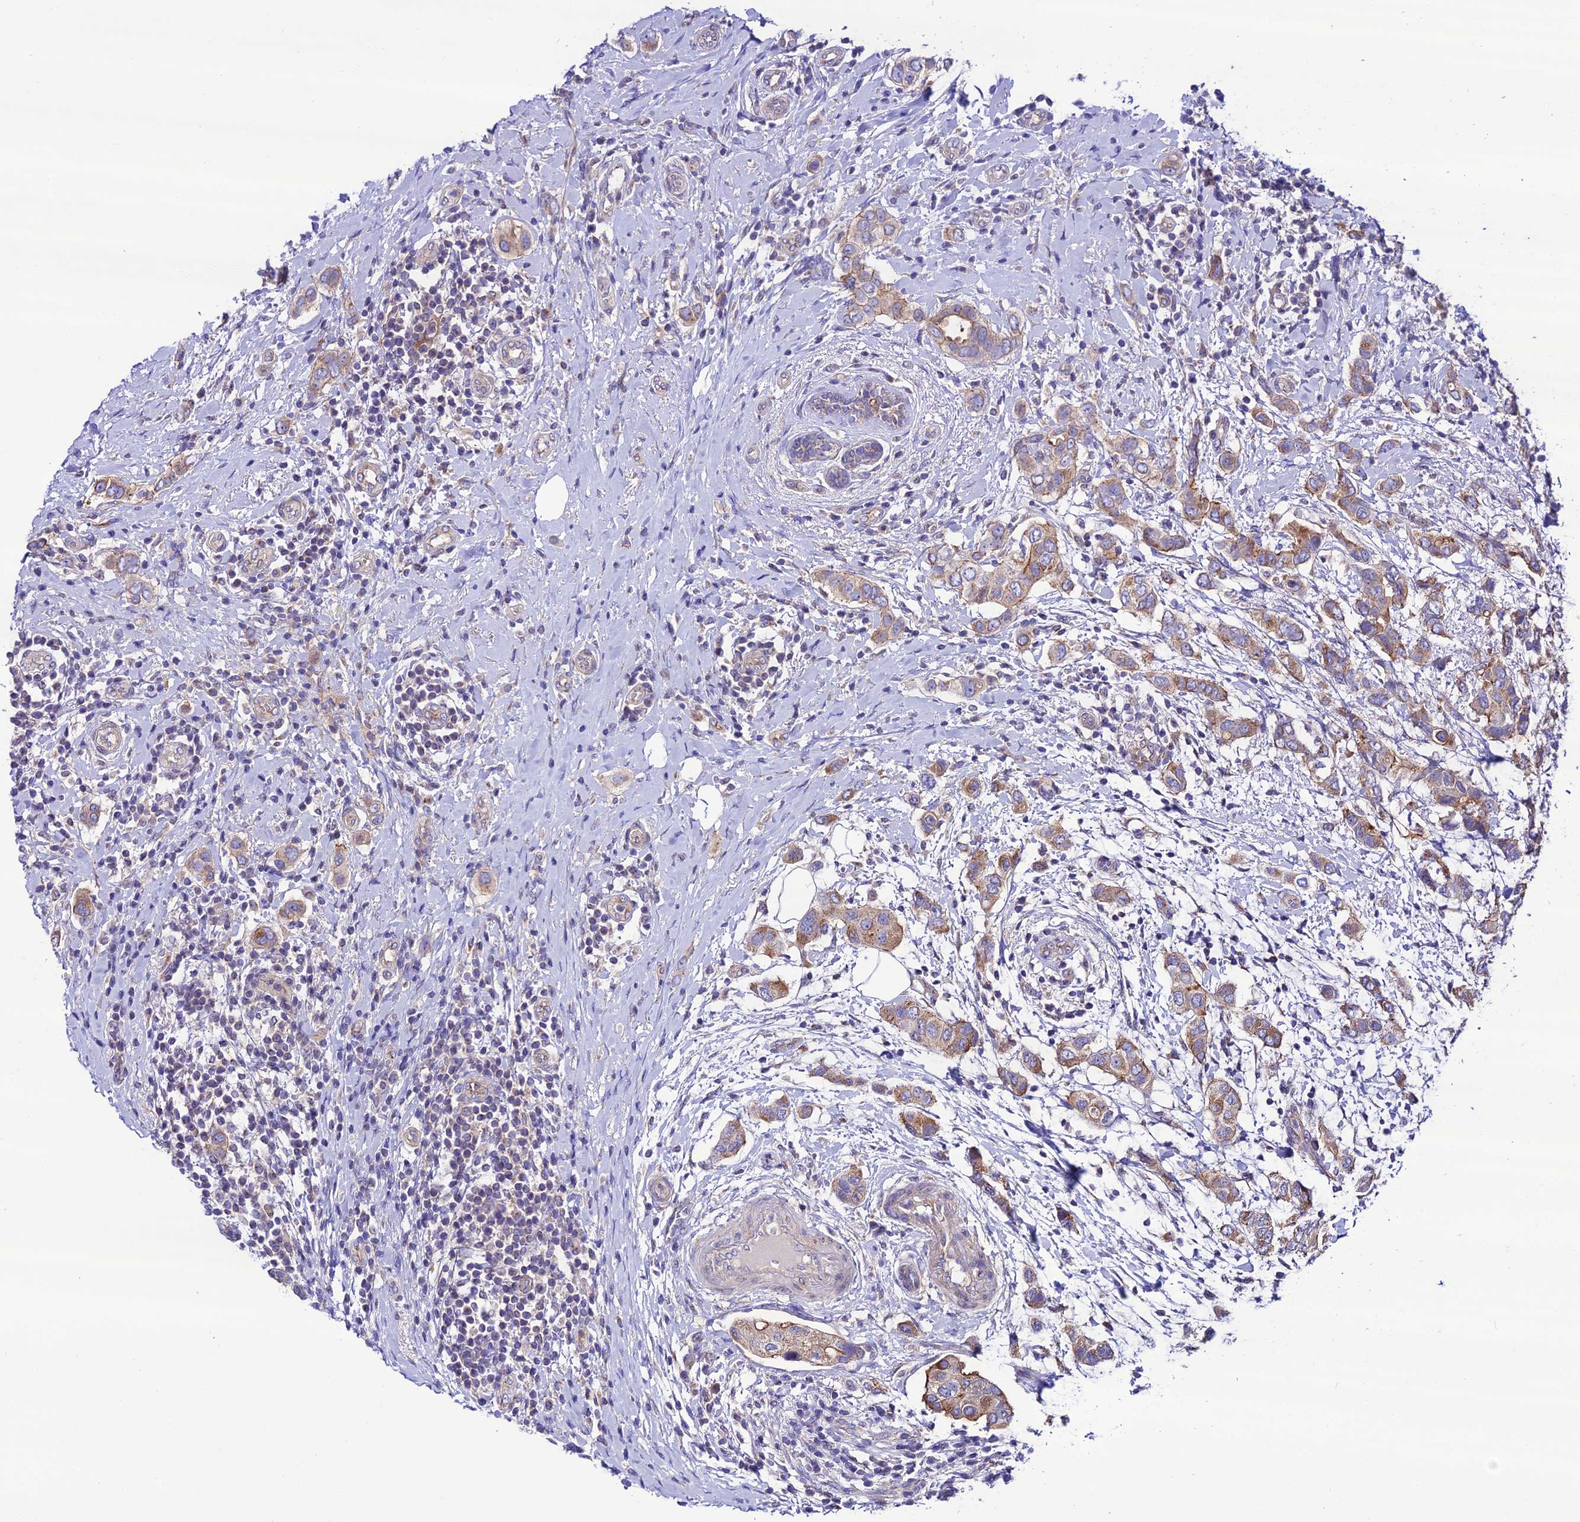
{"staining": {"intensity": "moderate", "quantity": ">75%", "location": "cytoplasmic/membranous"}, "tissue": "breast cancer", "cell_type": "Tumor cells", "image_type": "cancer", "snomed": [{"axis": "morphology", "description": "Lobular carcinoma"}, {"axis": "topography", "description": "Breast"}], "caption": "A histopathology image of breast lobular carcinoma stained for a protein shows moderate cytoplasmic/membranous brown staining in tumor cells. The protein of interest is shown in brown color, while the nuclei are stained blue.", "gene": "LACTB2", "patient": {"sex": "female", "age": 51}}